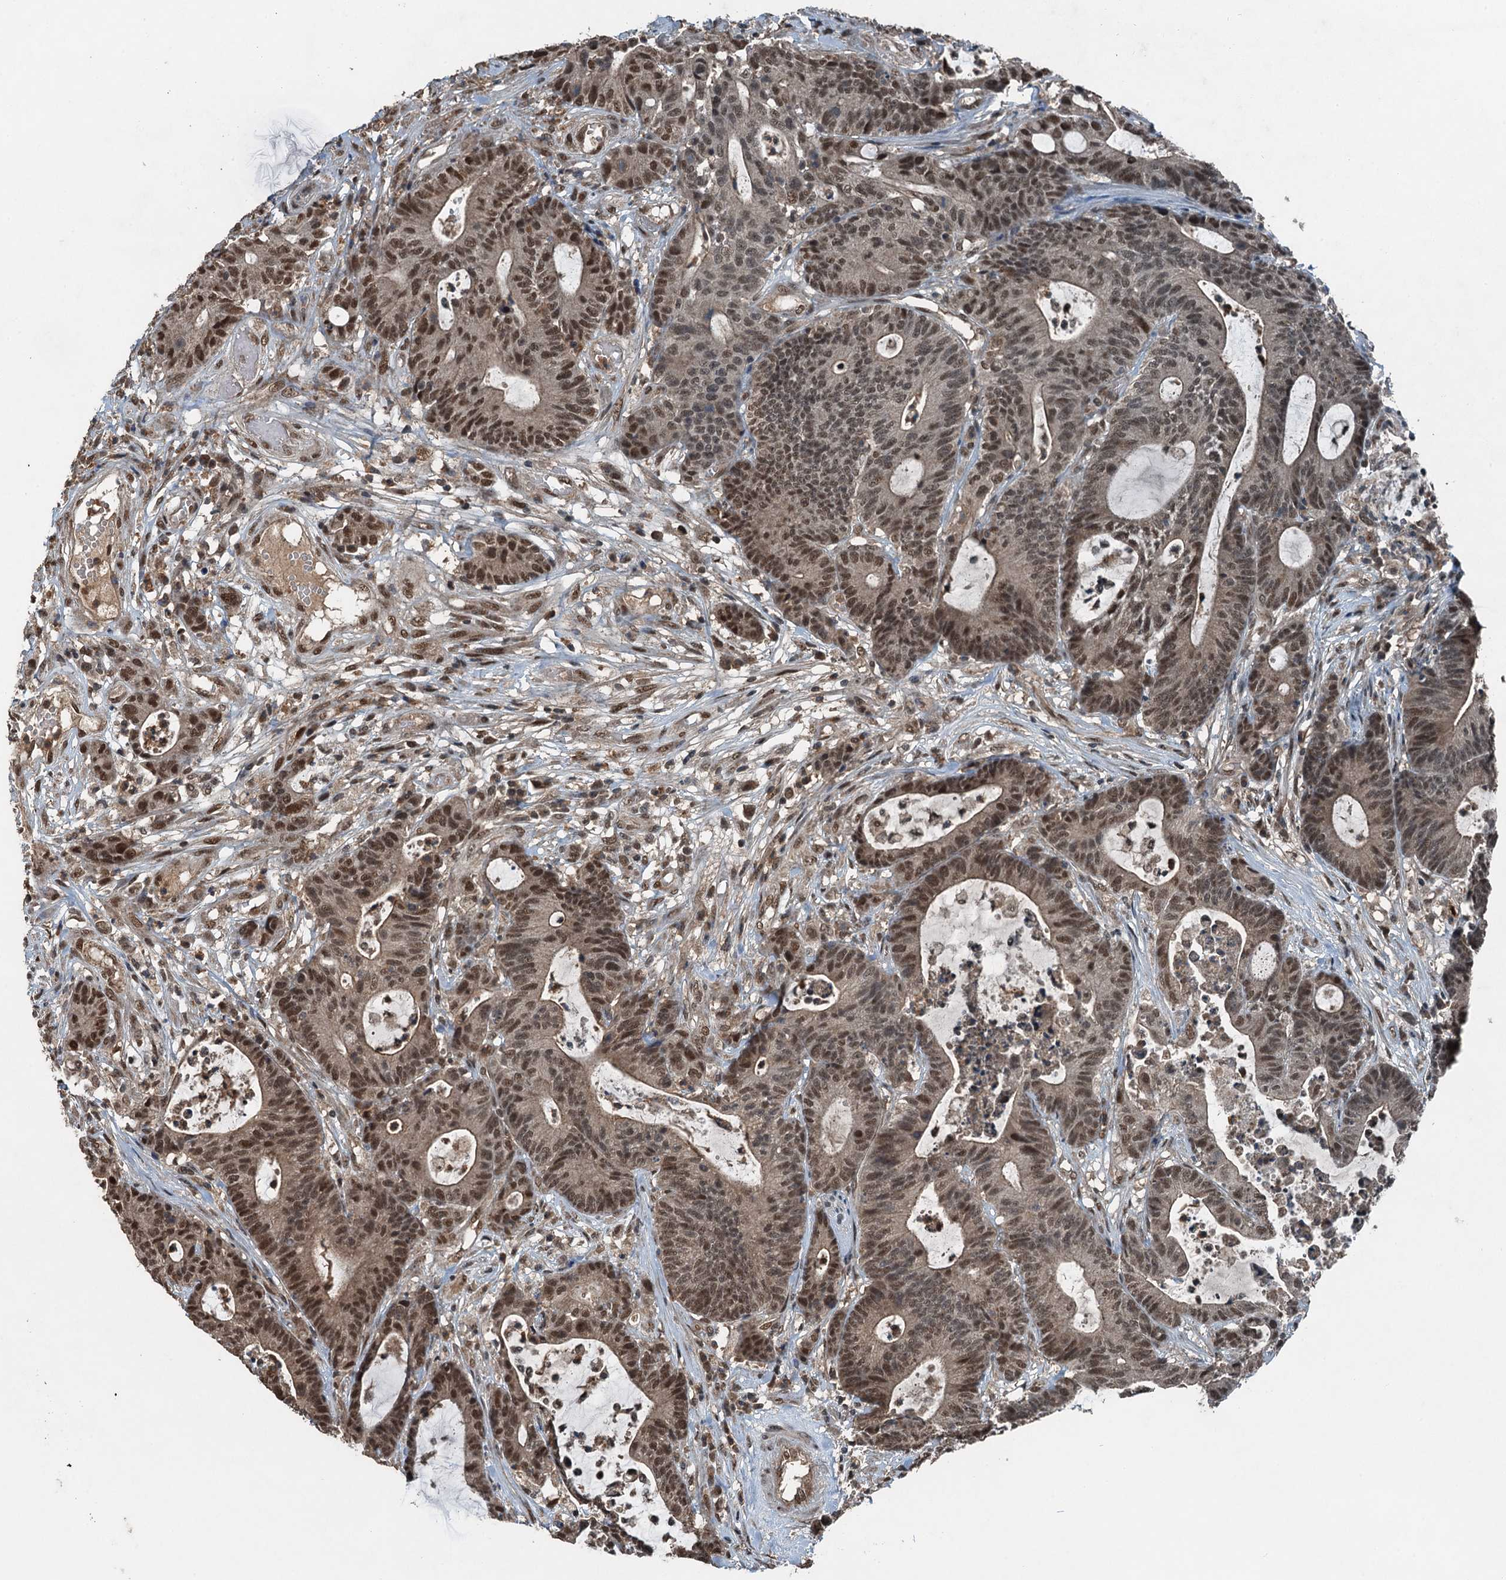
{"staining": {"intensity": "moderate", "quantity": ">75%", "location": "nuclear"}, "tissue": "colorectal cancer", "cell_type": "Tumor cells", "image_type": "cancer", "snomed": [{"axis": "morphology", "description": "Adenocarcinoma, NOS"}, {"axis": "topography", "description": "Colon"}], "caption": "Adenocarcinoma (colorectal) stained with a brown dye reveals moderate nuclear positive expression in approximately >75% of tumor cells.", "gene": "UBXN6", "patient": {"sex": "female", "age": 84}}